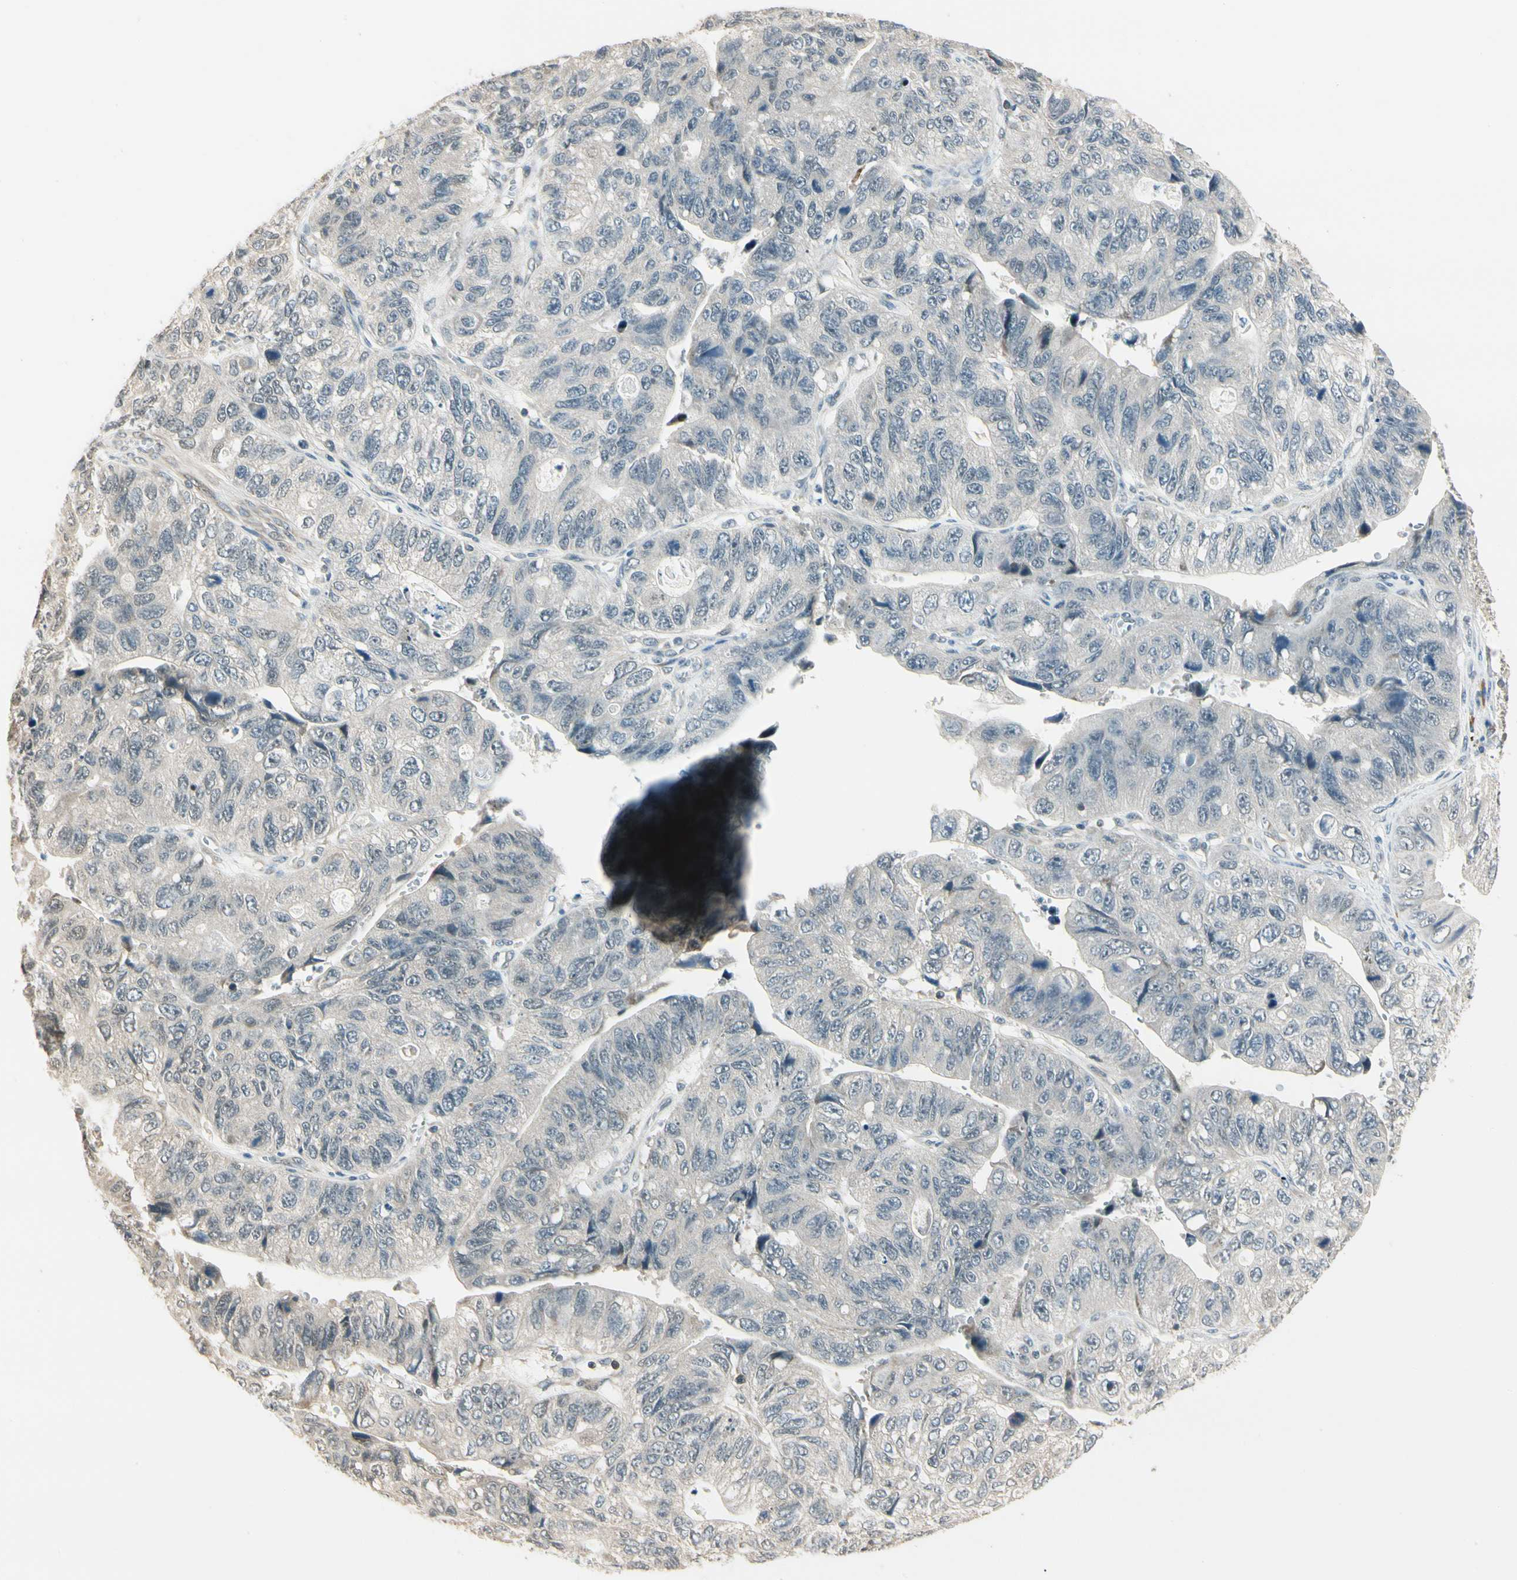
{"staining": {"intensity": "moderate", "quantity": ">75%", "location": "cytoplasmic/membranous,nuclear"}, "tissue": "stomach cancer", "cell_type": "Tumor cells", "image_type": "cancer", "snomed": [{"axis": "morphology", "description": "Adenocarcinoma, NOS"}, {"axis": "topography", "description": "Stomach"}], "caption": "Stomach cancer stained with IHC shows moderate cytoplasmic/membranous and nuclear expression in about >75% of tumor cells.", "gene": "ZSCAN12", "patient": {"sex": "male", "age": 59}}